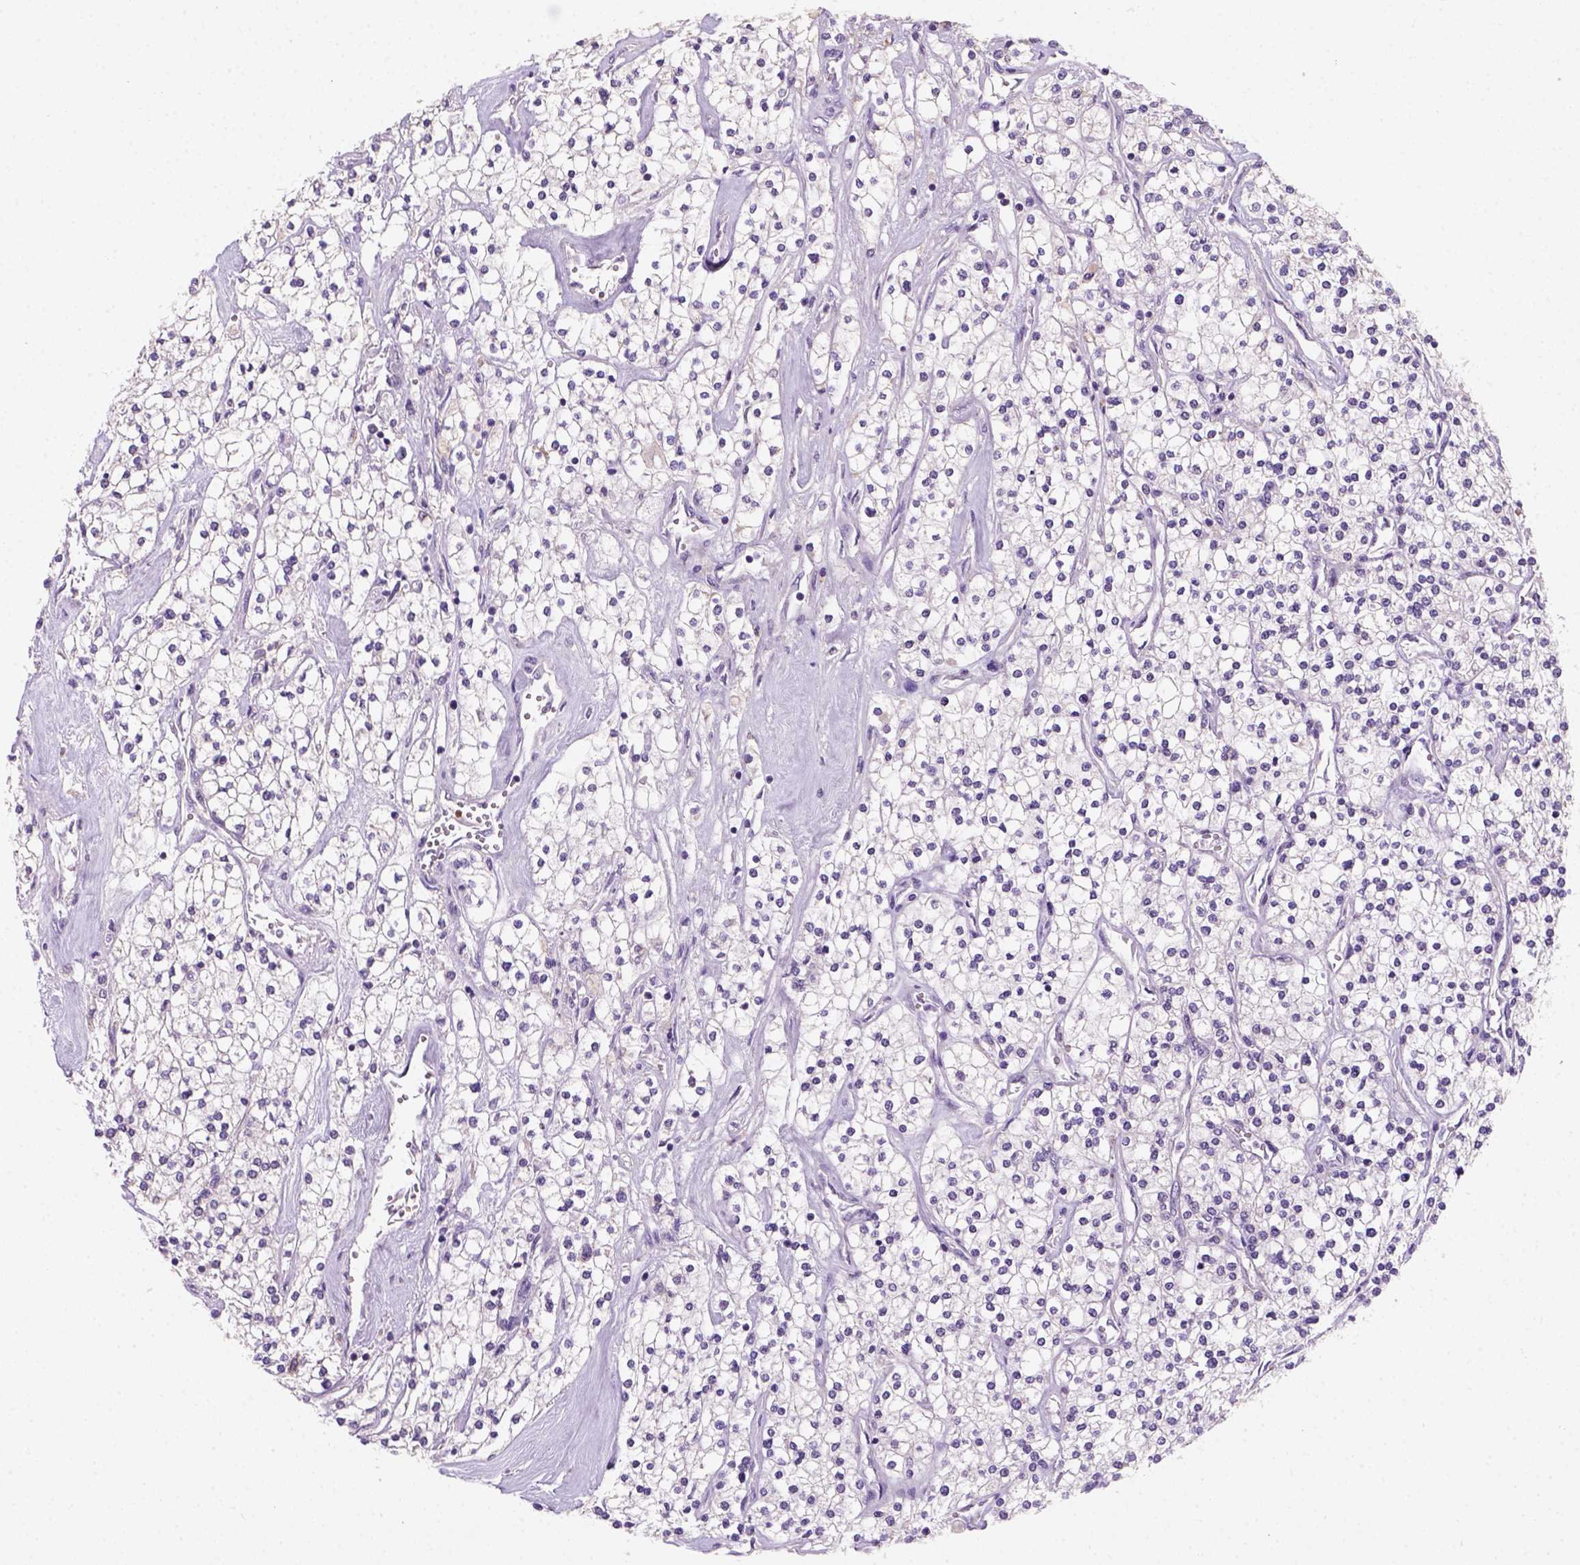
{"staining": {"intensity": "negative", "quantity": "none", "location": "none"}, "tissue": "renal cancer", "cell_type": "Tumor cells", "image_type": "cancer", "snomed": [{"axis": "morphology", "description": "Adenocarcinoma, NOS"}, {"axis": "topography", "description": "Kidney"}], "caption": "Image shows no protein positivity in tumor cells of renal adenocarcinoma tissue.", "gene": "ZMAT4", "patient": {"sex": "male", "age": 80}}